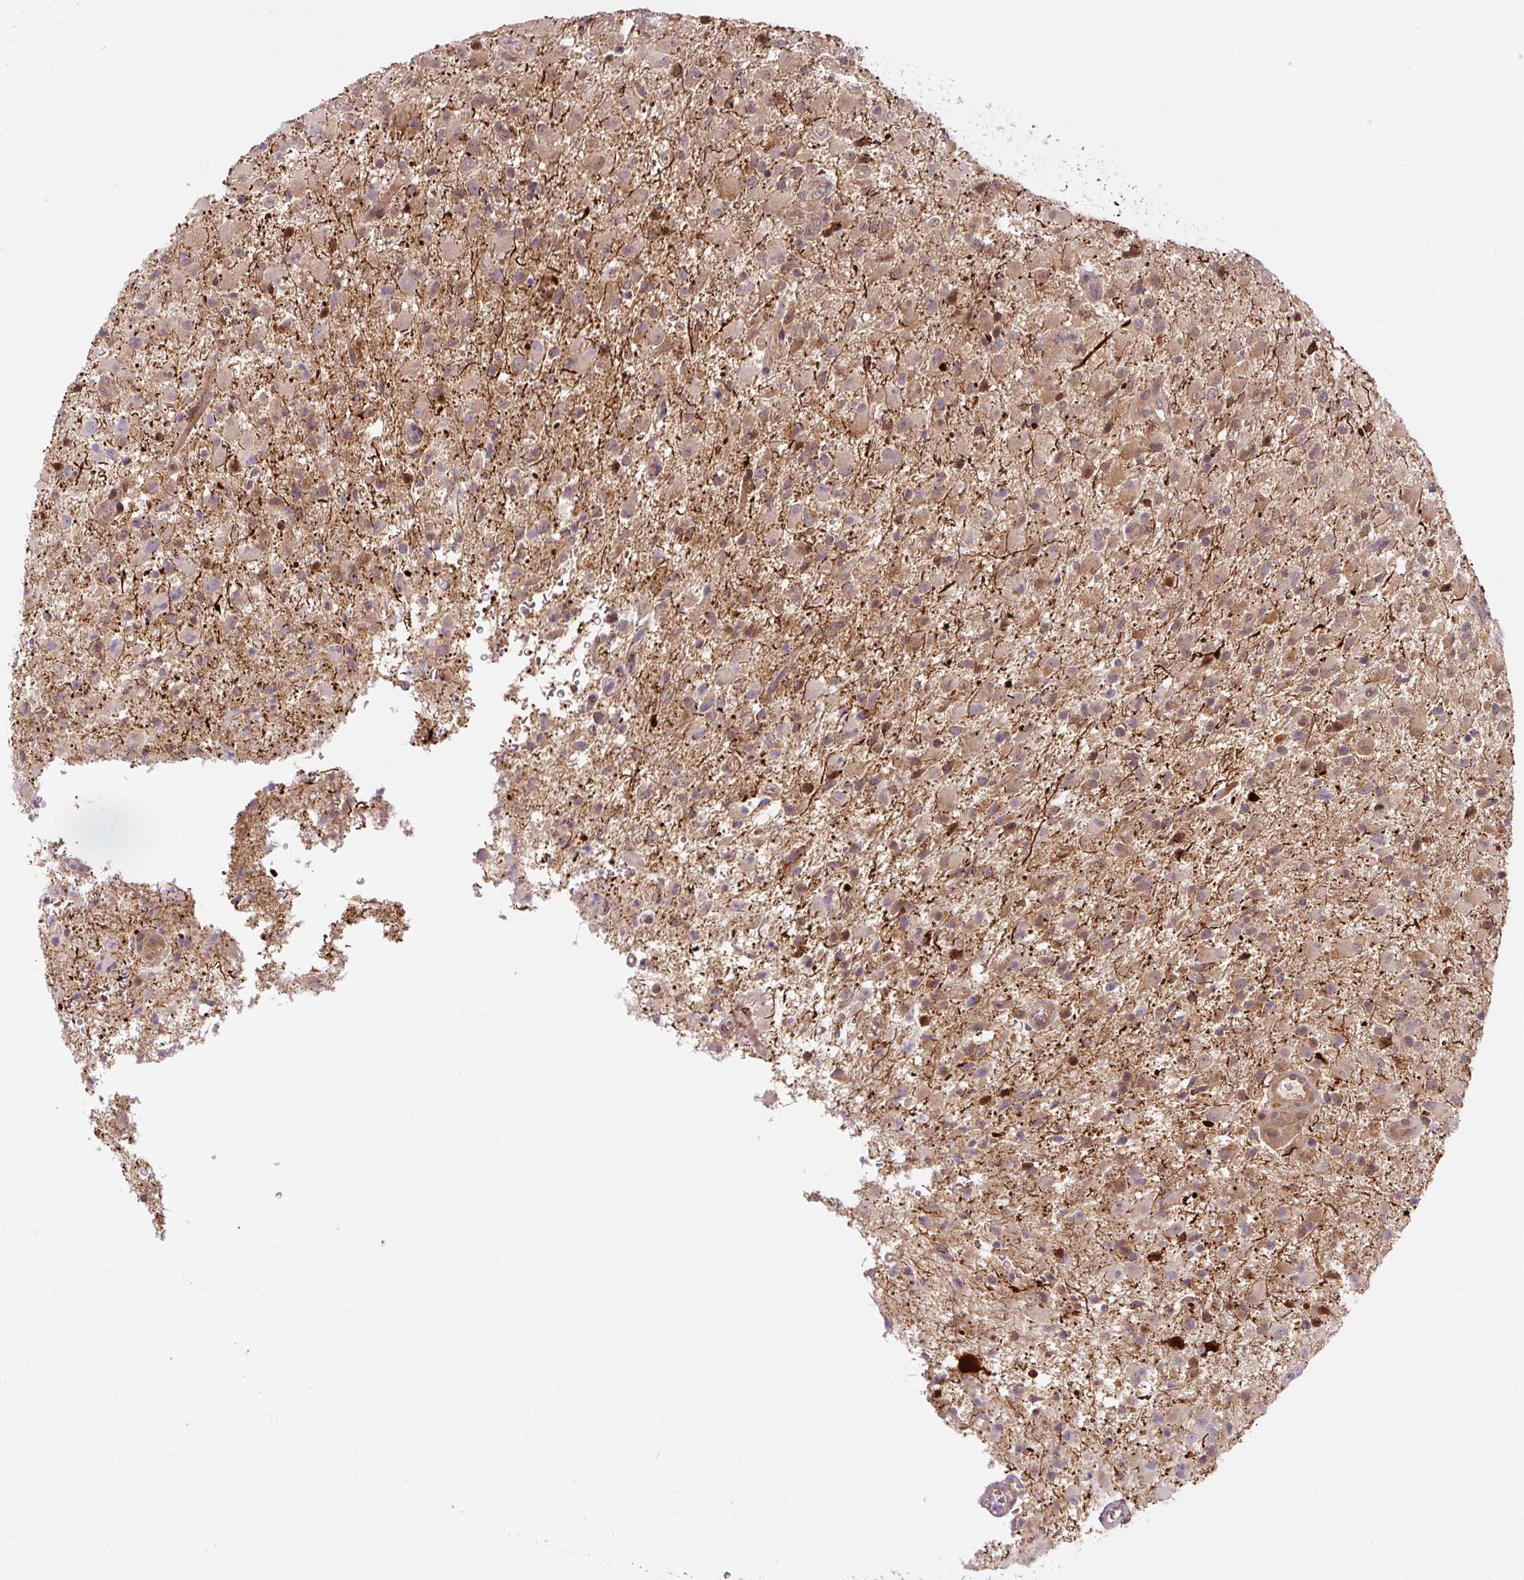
{"staining": {"intensity": "weak", "quantity": "<25%", "location": "cytoplasmic/membranous"}, "tissue": "glioma", "cell_type": "Tumor cells", "image_type": "cancer", "snomed": [{"axis": "morphology", "description": "Glioma, malignant, Low grade"}, {"axis": "topography", "description": "Brain"}], "caption": "High power microscopy micrograph of an immunohistochemistry (IHC) histopathology image of glioma, revealing no significant staining in tumor cells.", "gene": "ZSWIM7", "patient": {"sex": "male", "age": 65}}